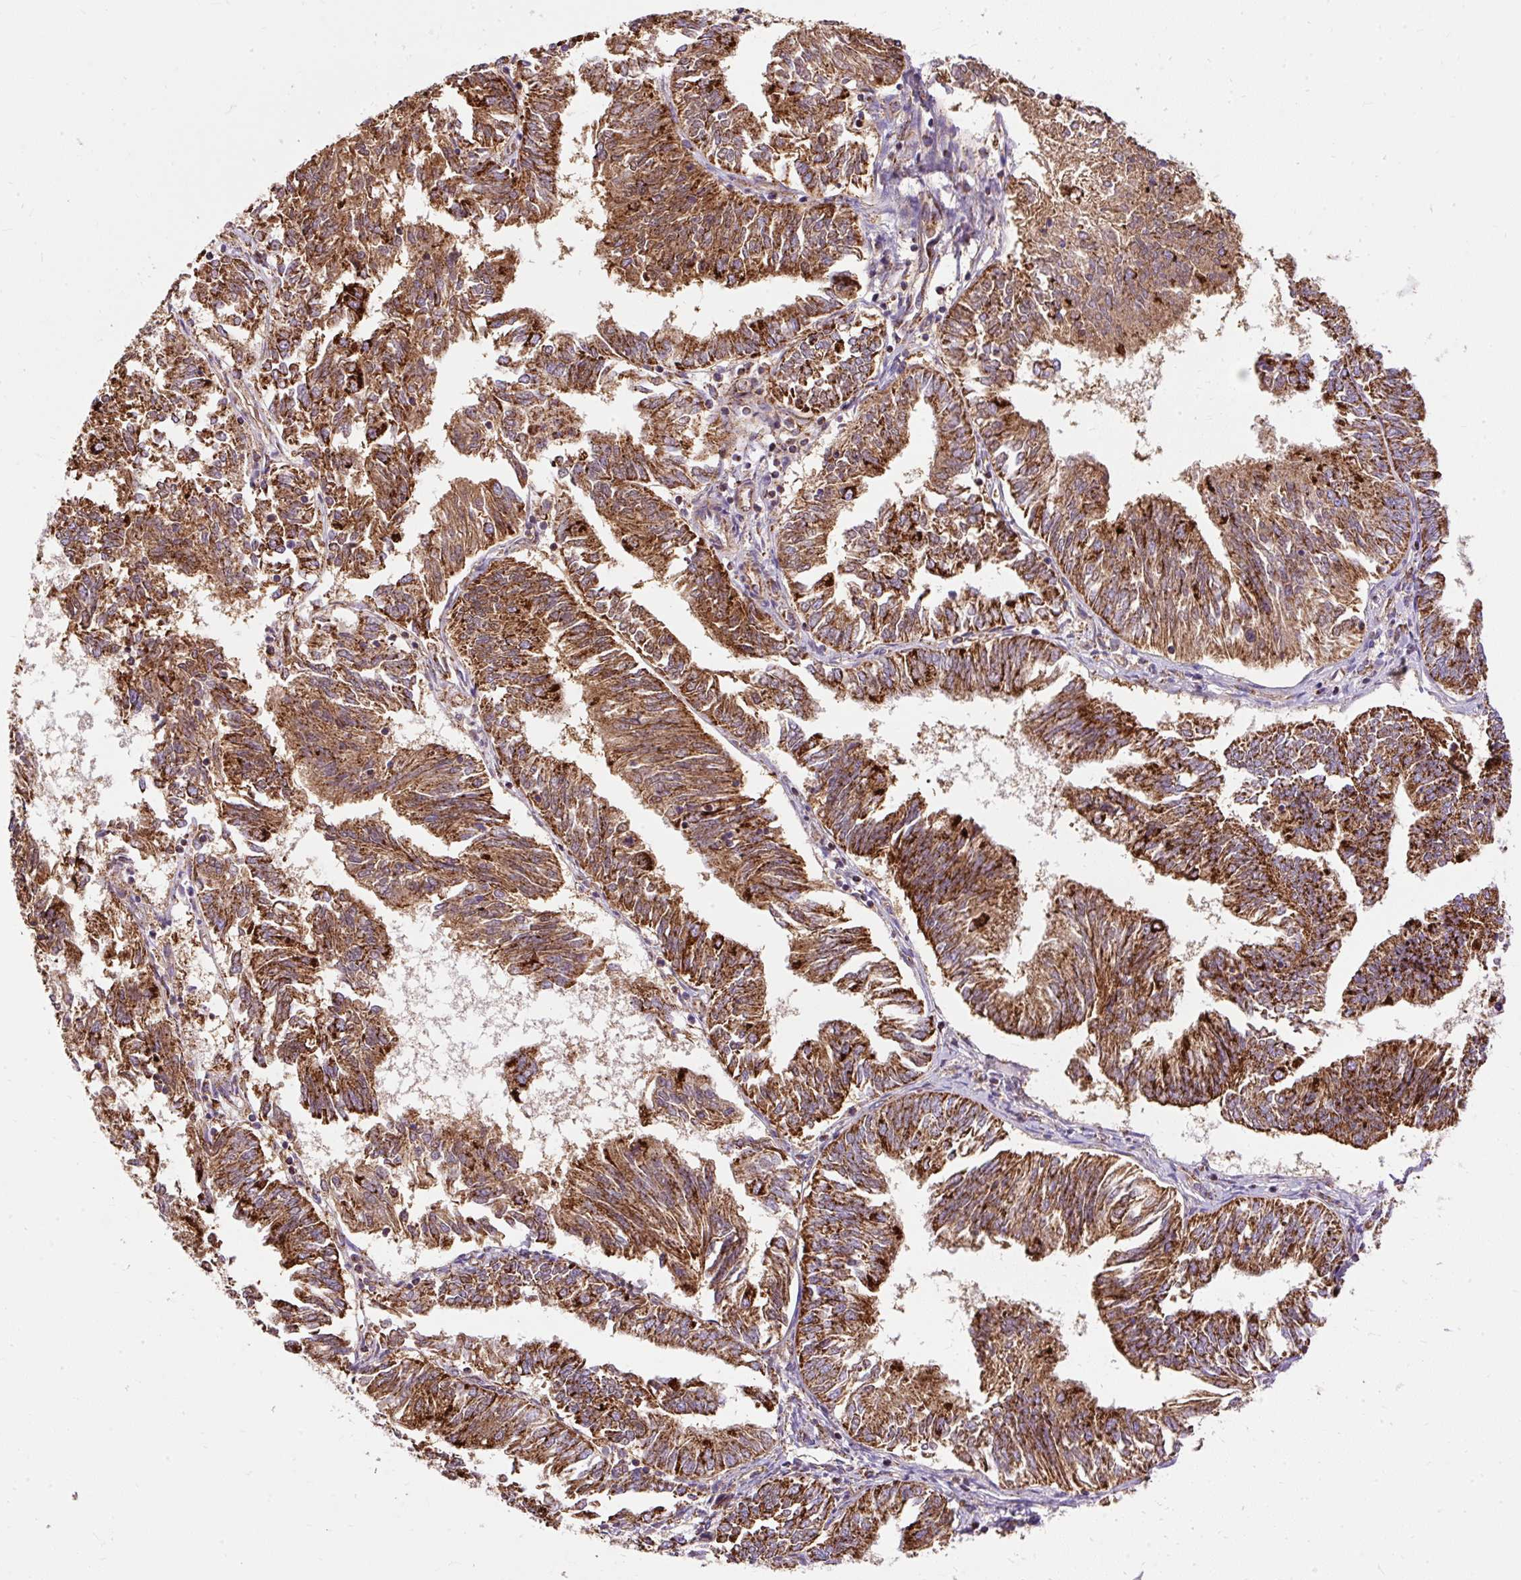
{"staining": {"intensity": "strong", "quantity": ">75%", "location": "cytoplasmic/membranous"}, "tissue": "endometrial cancer", "cell_type": "Tumor cells", "image_type": "cancer", "snomed": [{"axis": "morphology", "description": "Adenocarcinoma, NOS"}, {"axis": "topography", "description": "Endometrium"}], "caption": "Endometrial cancer (adenocarcinoma) tissue demonstrates strong cytoplasmic/membranous positivity in about >75% of tumor cells (Brightfield microscopy of DAB IHC at high magnification).", "gene": "CEP290", "patient": {"sex": "female", "age": 58}}